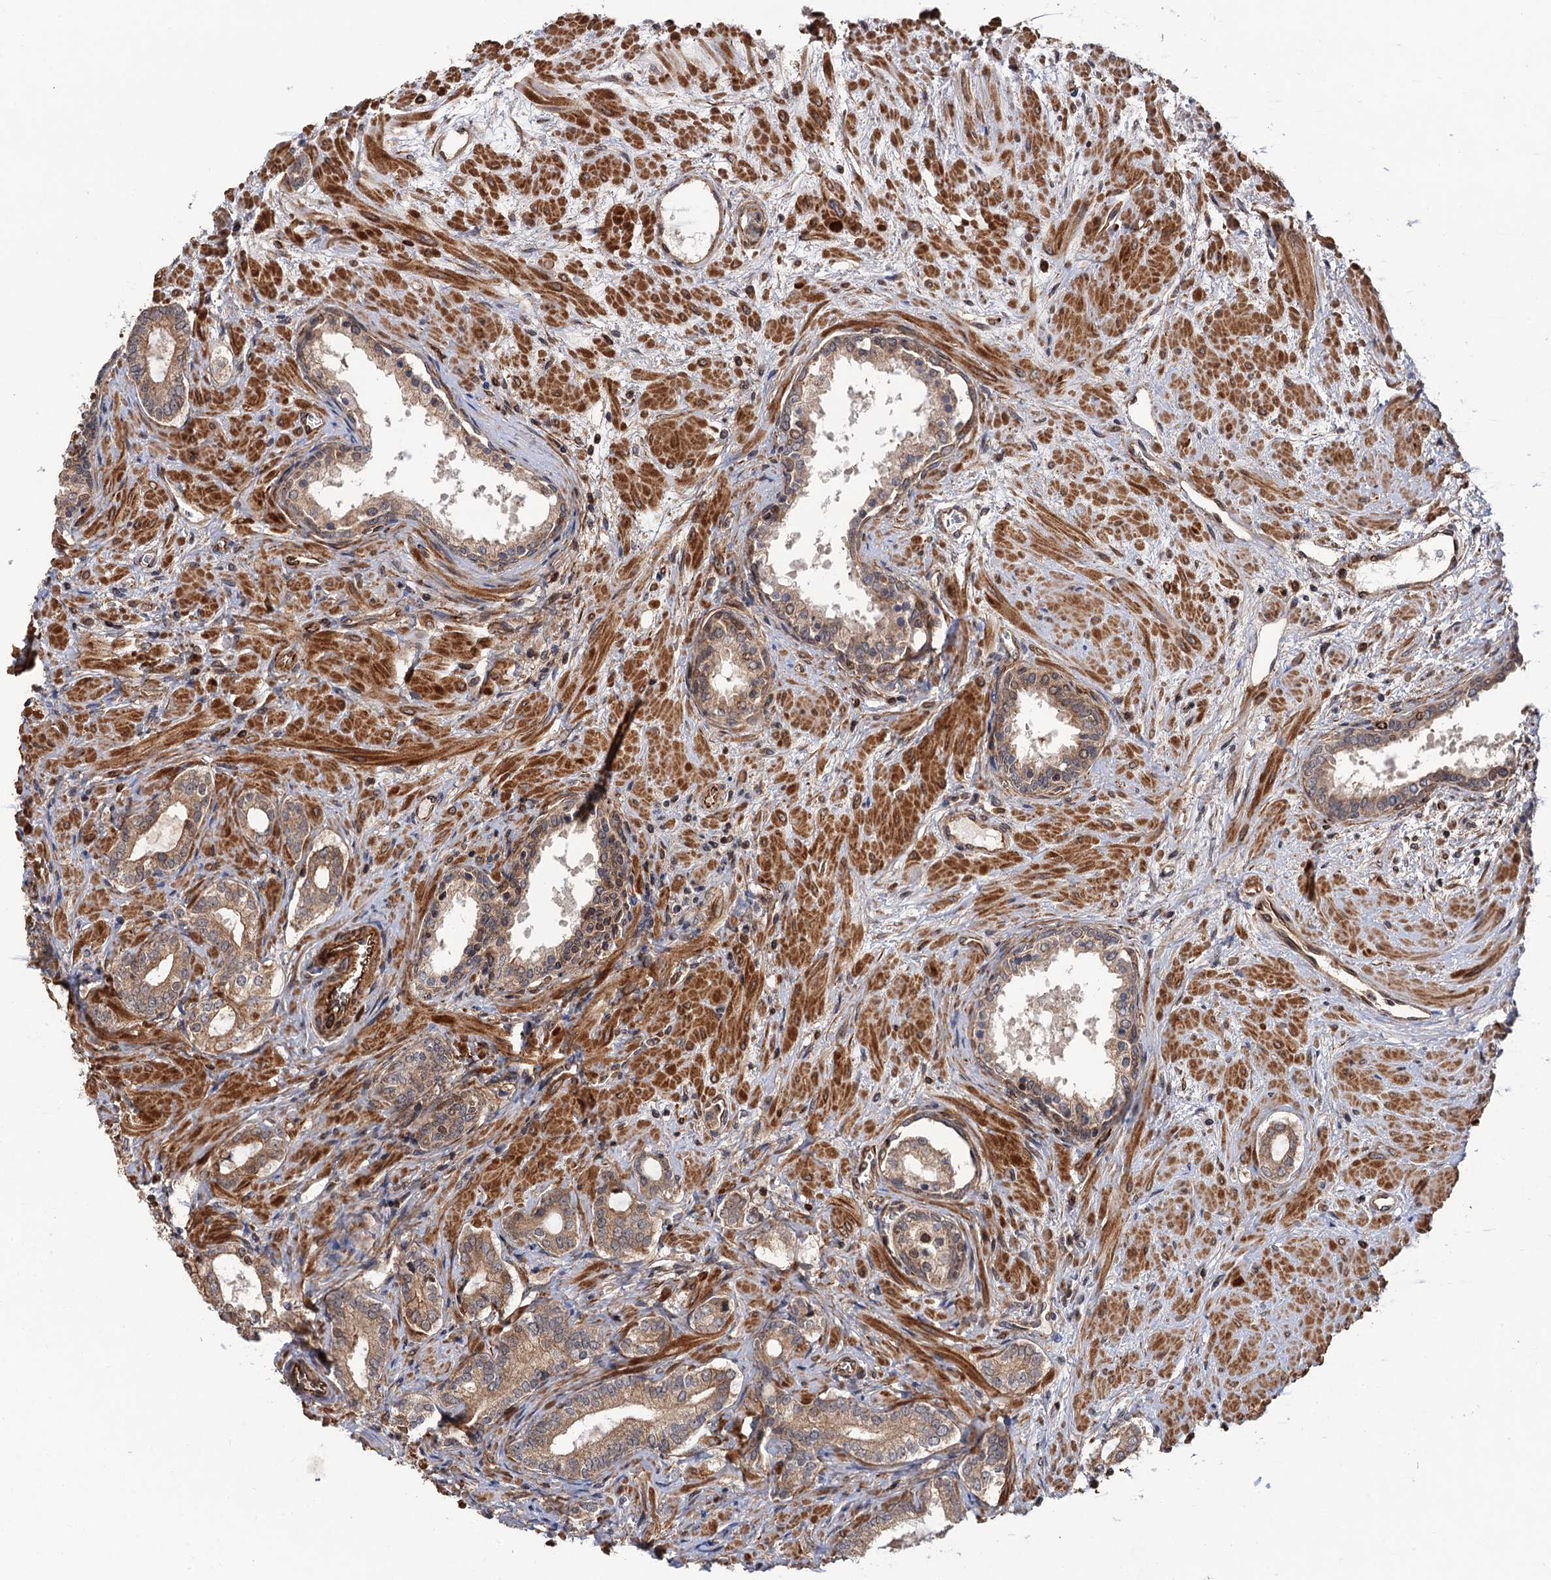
{"staining": {"intensity": "weak", "quantity": ">75%", "location": "cytoplasmic/membranous"}, "tissue": "prostate cancer", "cell_type": "Tumor cells", "image_type": "cancer", "snomed": [{"axis": "morphology", "description": "Adenocarcinoma, High grade"}, {"axis": "topography", "description": "Prostate"}], "caption": "Tumor cells display weak cytoplasmic/membranous expression in approximately >75% of cells in prostate cancer. (DAB (3,3'-diaminobenzidine) IHC, brown staining for protein, blue staining for nuclei).", "gene": "FSIP1", "patient": {"sex": "male", "age": 64}}